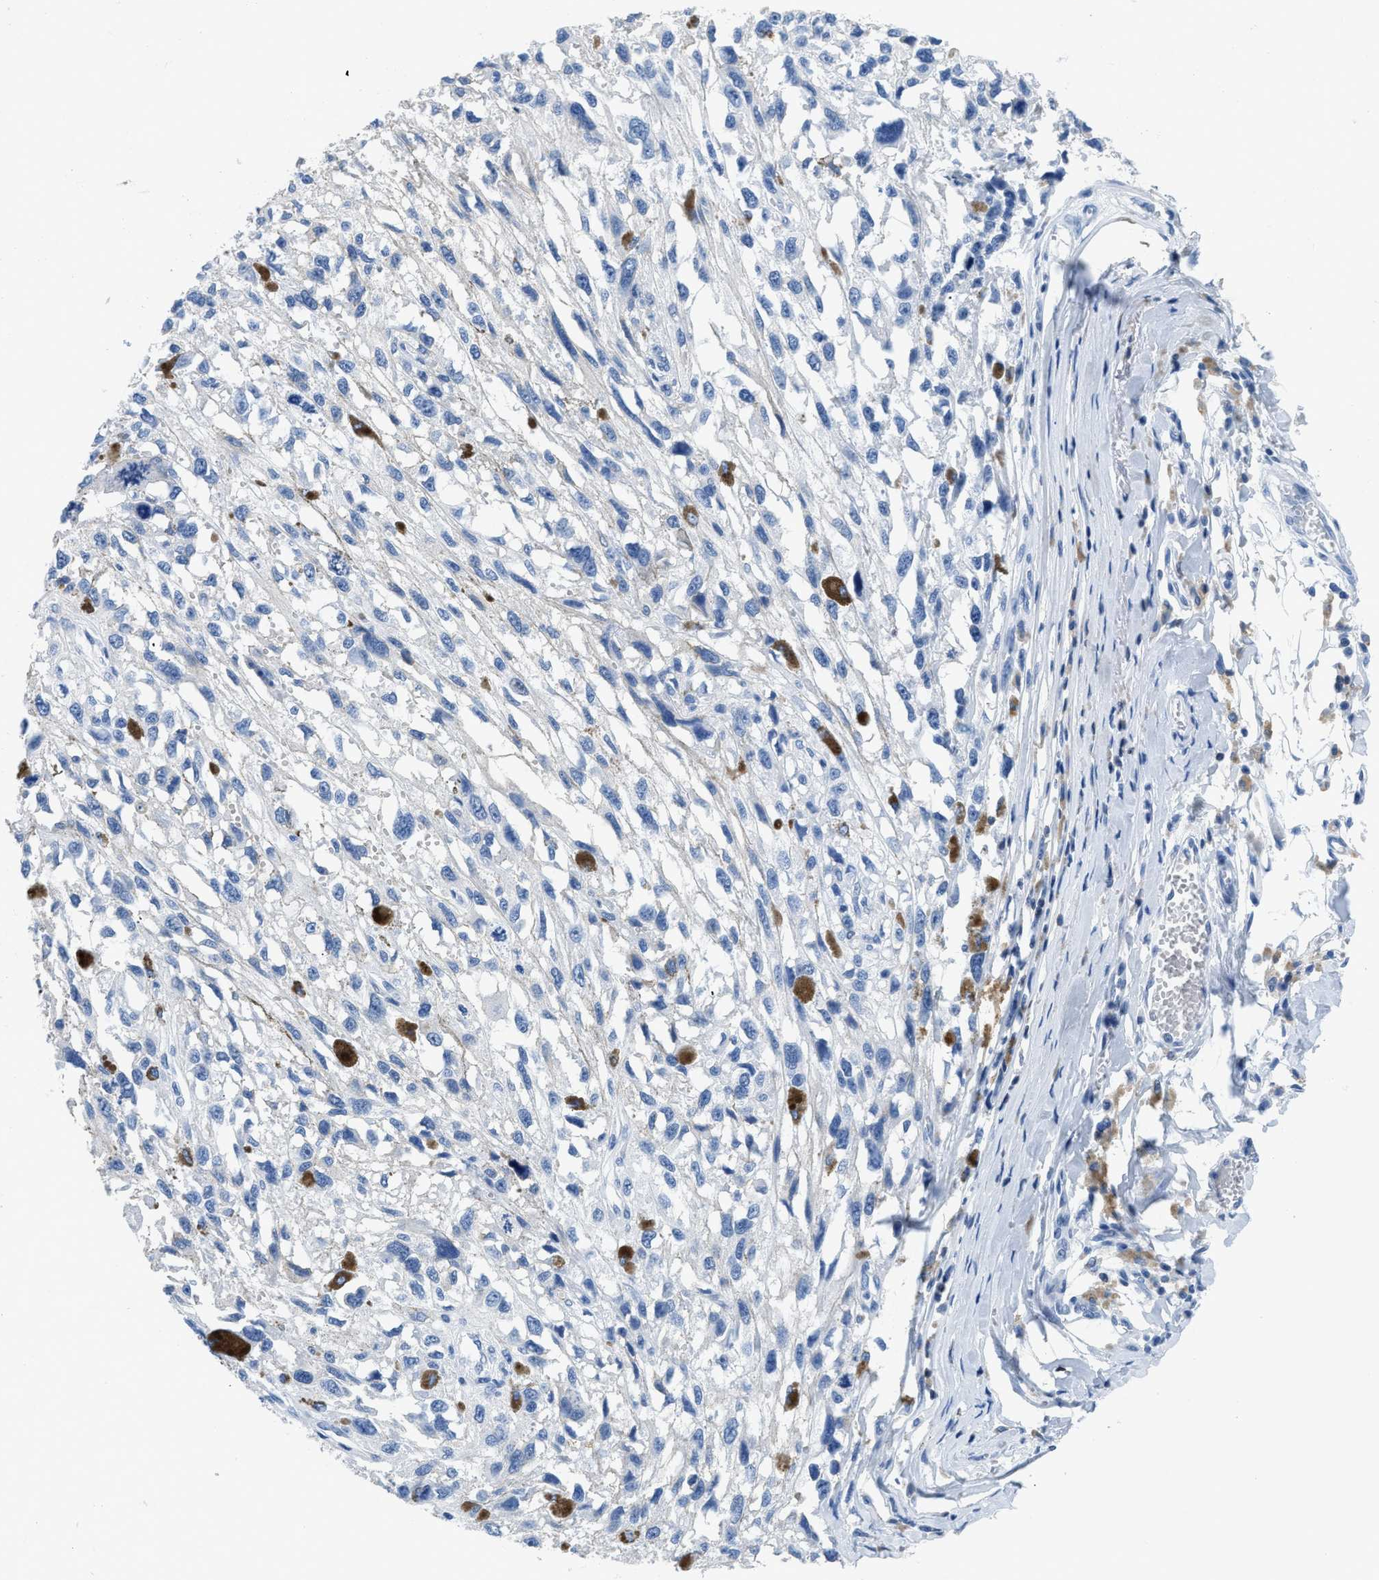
{"staining": {"intensity": "negative", "quantity": "none", "location": "none"}, "tissue": "melanoma", "cell_type": "Tumor cells", "image_type": "cancer", "snomed": [{"axis": "morphology", "description": "Malignant melanoma, Metastatic site"}, {"axis": "topography", "description": "Lymph node"}], "caption": "Tumor cells are negative for brown protein staining in melanoma.", "gene": "NFATC2", "patient": {"sex": "male", "age": 59}}